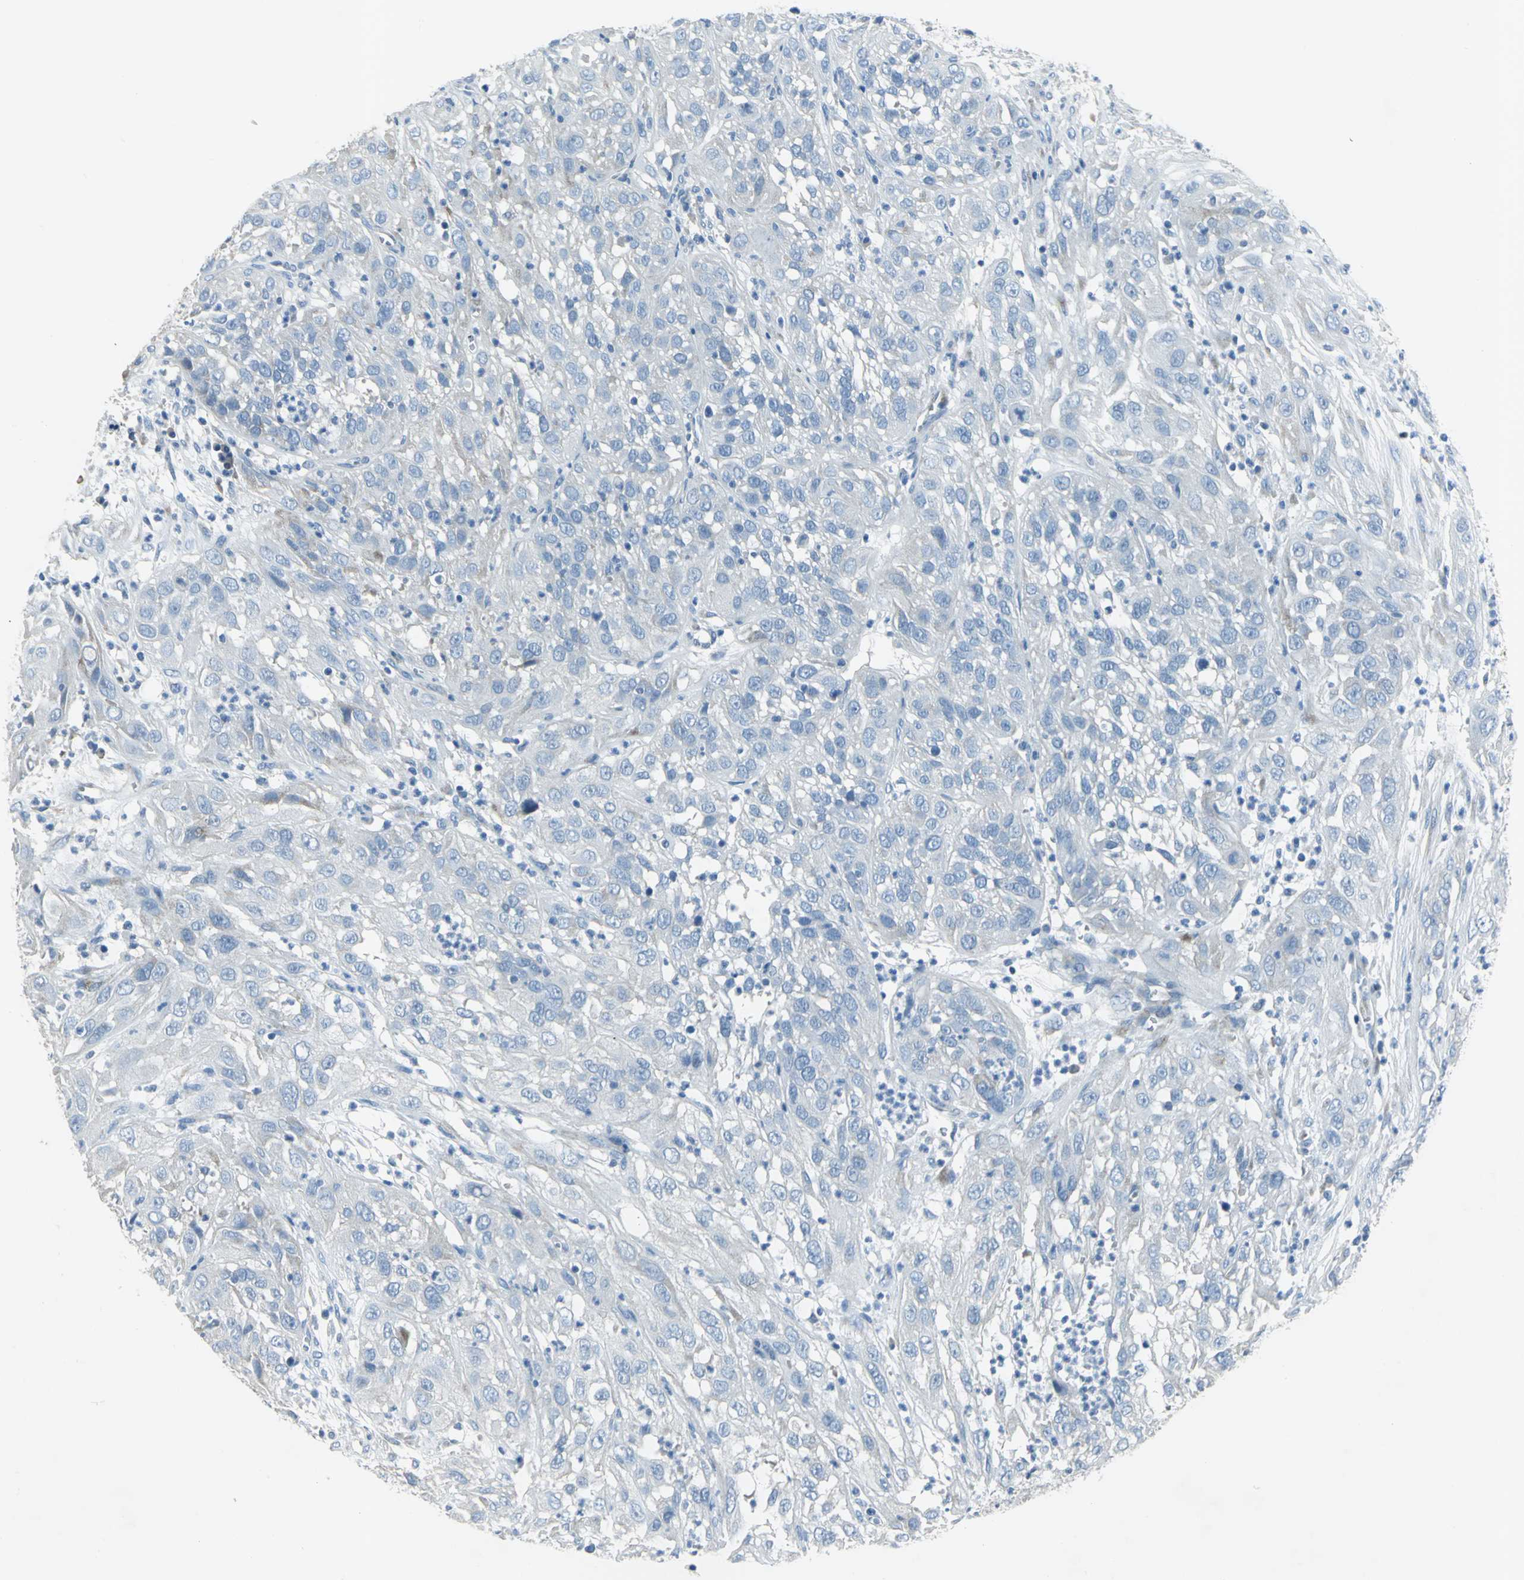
{"staining": {"intensity": "negative", "quantity": "none", "location": "none"}, "tissue": "cervical cancer", "cell_type": "Tumor cells", "image_type": "cancer", "snomed": [{"axis": "morphology", "description": "Squamous cell carcinoma, NOS"}, {"axis": "topography", "description": "Cervix"}], "caption": "This photomicrograph is of cervical cancer (squamous cell carcinoma) stained with immunohistochemistry (IHC) to label a protein in brown with the nuclei are counter-stained blue. There is no staining in tumor cells.", "gene": "DNAI2", "patient": {"sex": "female", "age": 32}}